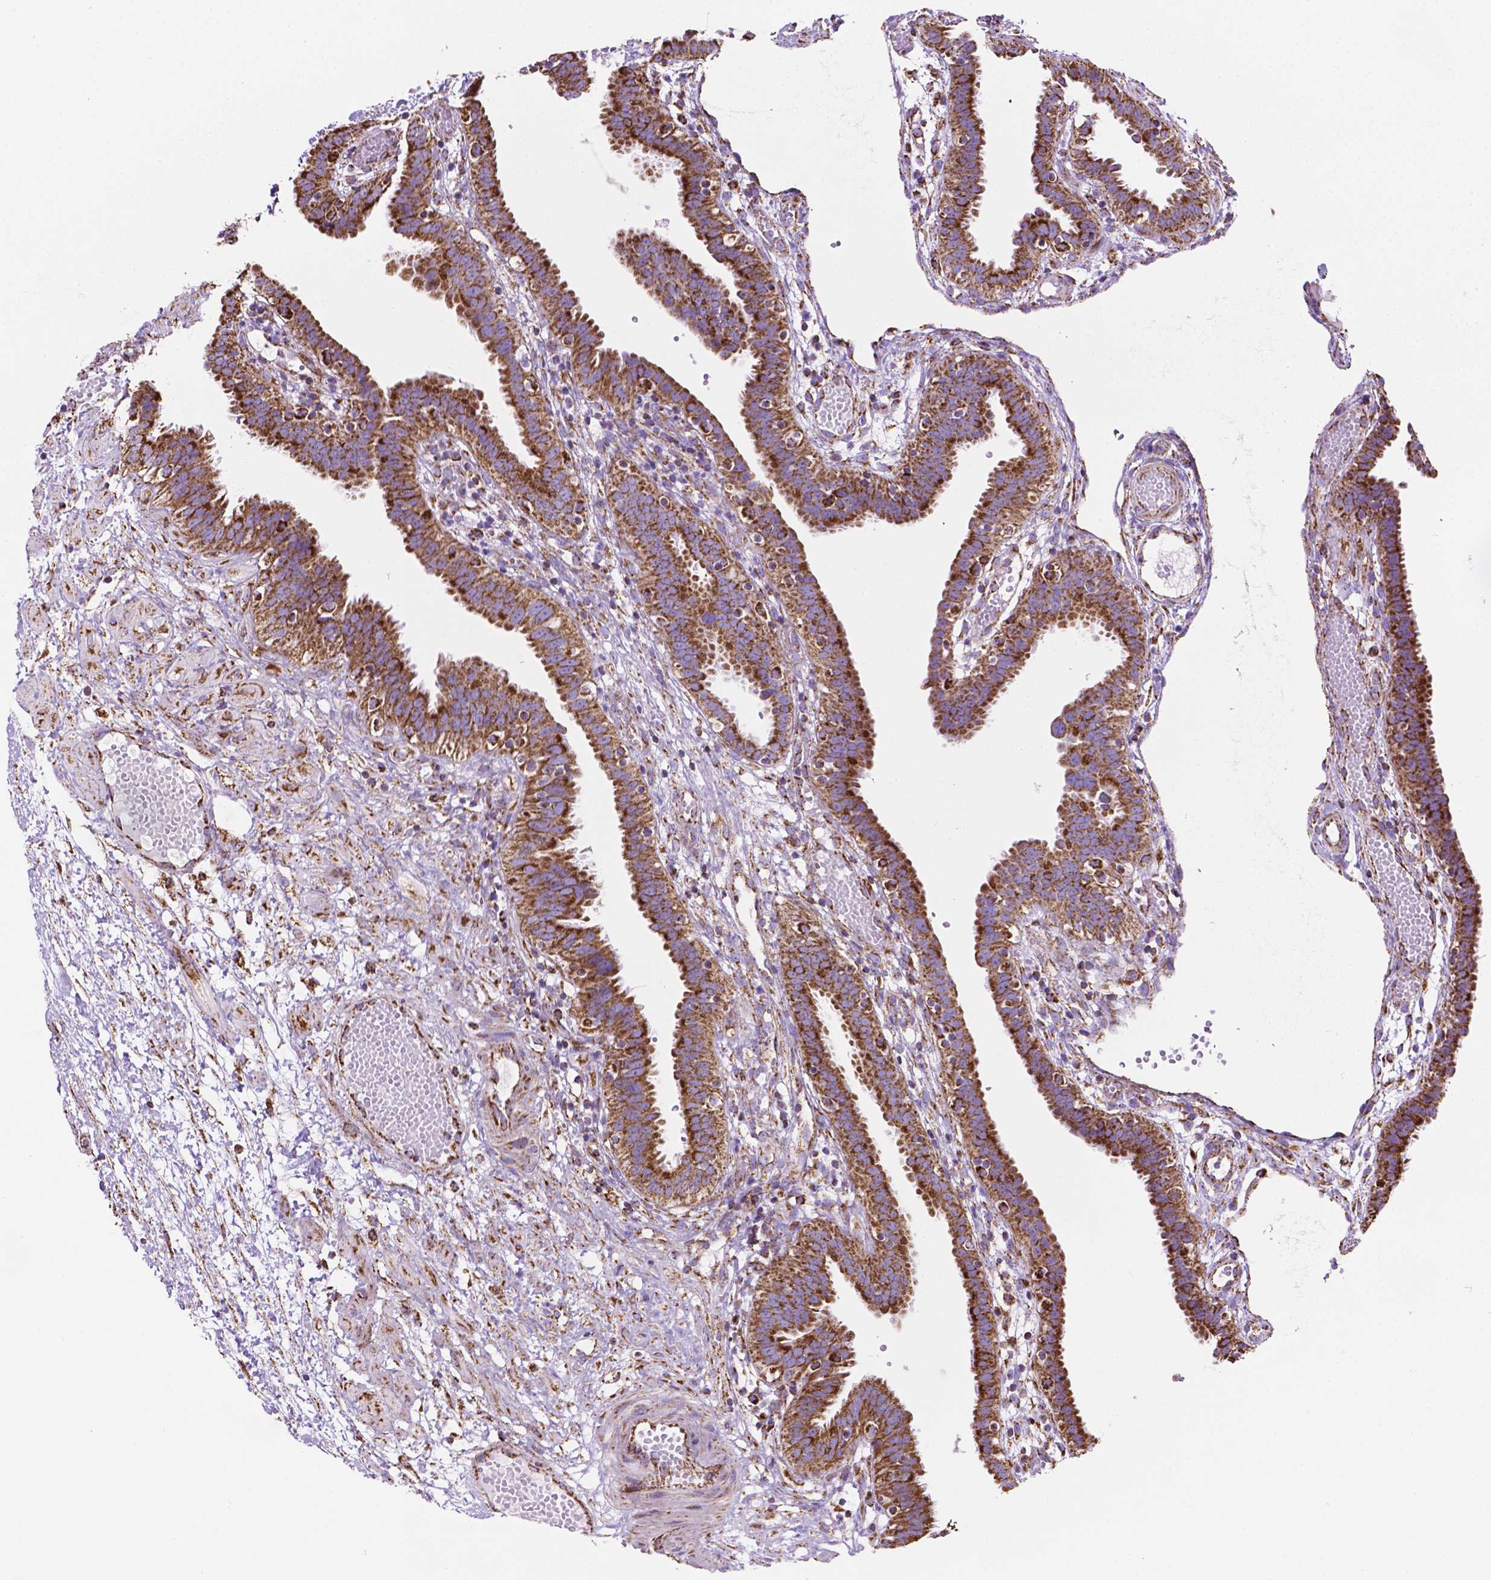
{"staining": {"intensity": "strong", "quantity": ">75%", "location": "cytoplasmic/membranous"}, "tissue": "fallopian tube", "cell_type": "Glandular cells", "image_type": "normal", "snomed": [{"axis": "morphology", "description": "Normal tissue, NOS"}, {"axis": "topography", "description": "Fallopian tube"}], "caption": "Protein staining of benign fallopian tube demonstrates strong cytoplasmic/membranous staining in approximately >75% of glandular cells. The protein is stained brown, and the nuclei are stained in blue (DAB IHC with brightfield microscopy, high magnification).", "gene": "RMDN3", "patient": {"sex": "female", "age": 37}}